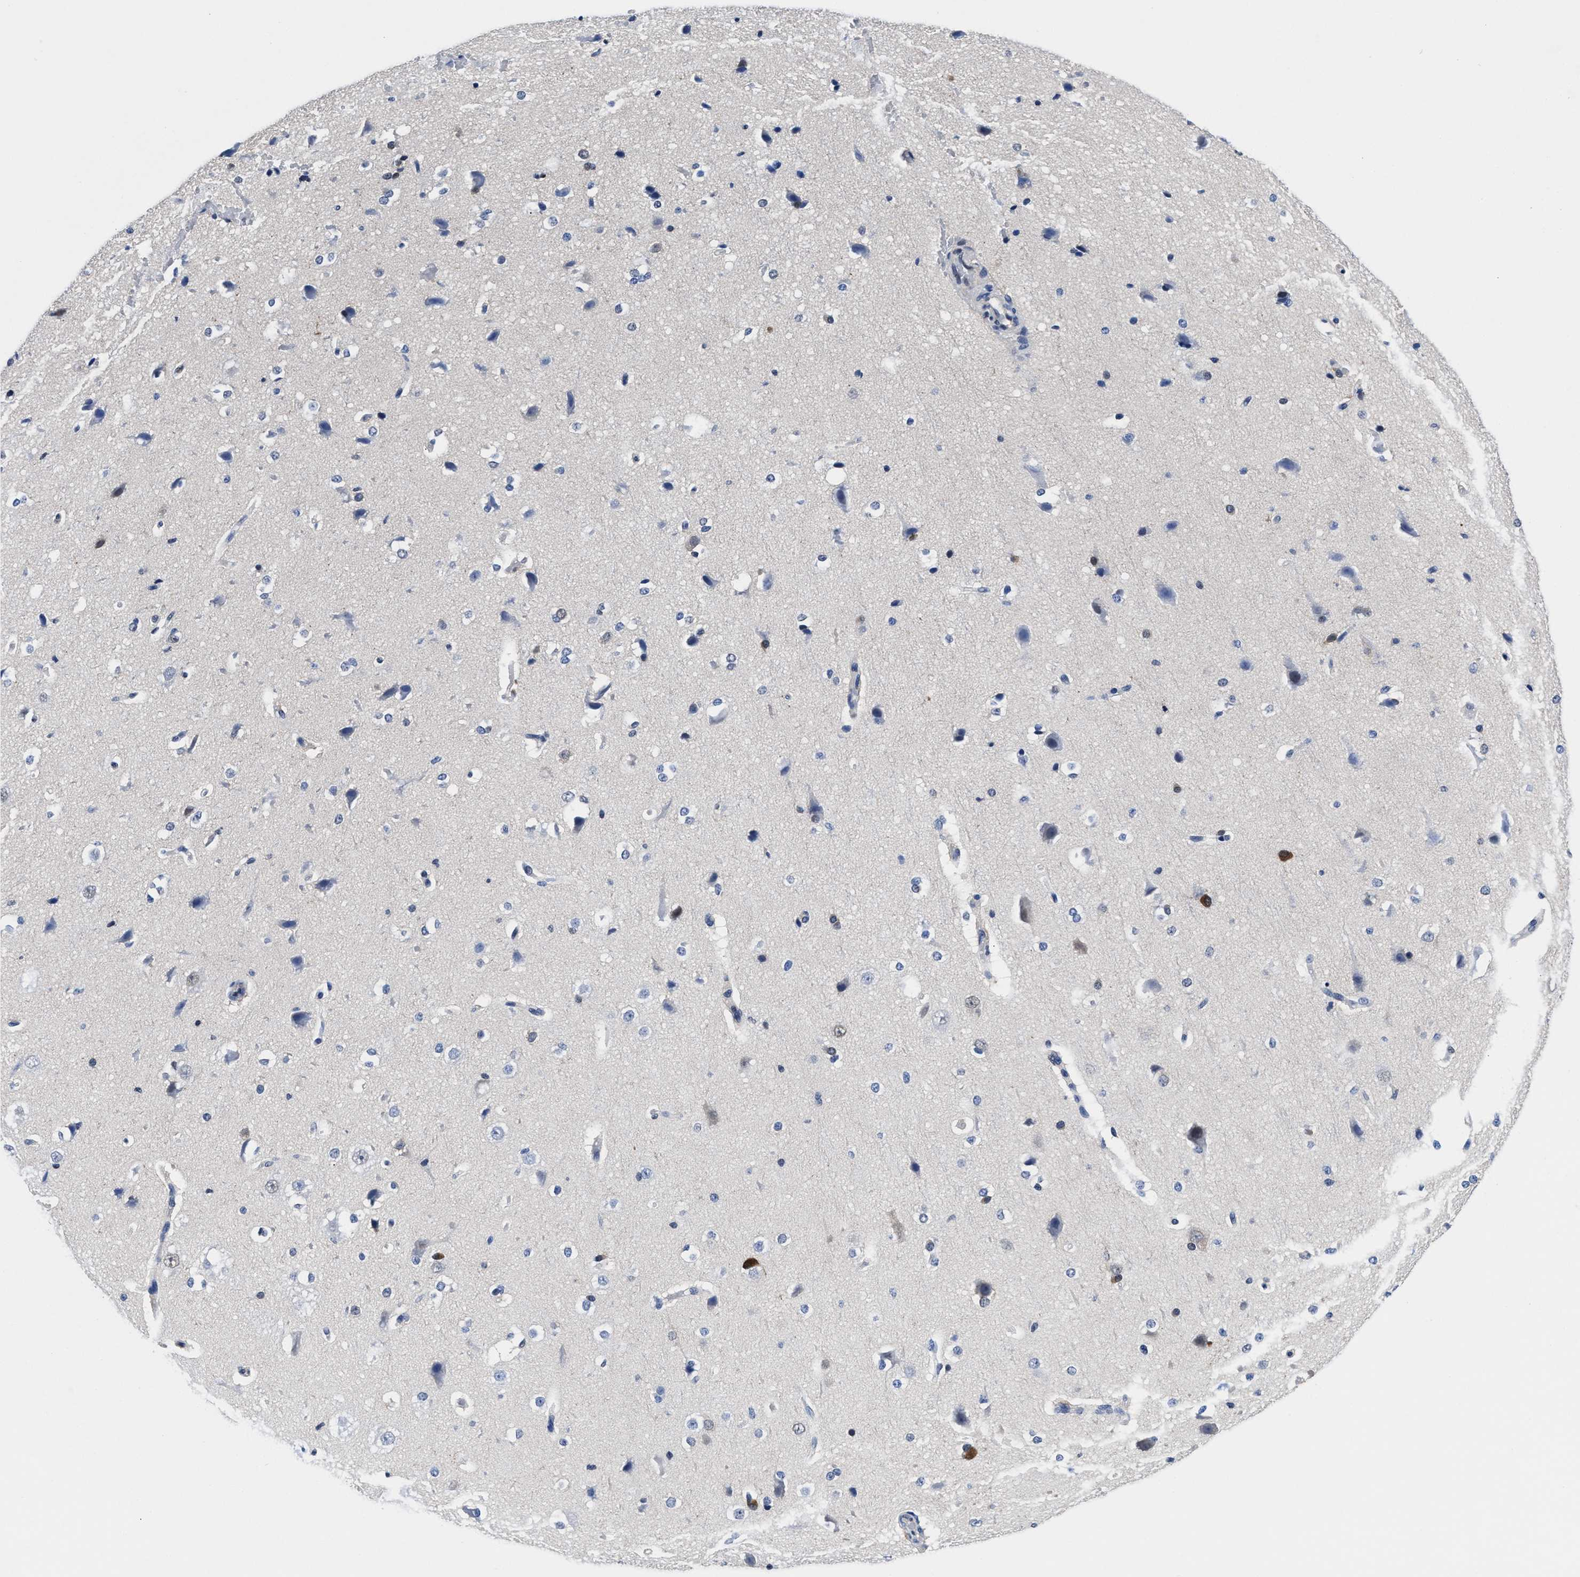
{"staining": {"intensity": "negative", "quantity": "none", "location": "none"}, "tissue": "cerebral cortex", "cell_type": "Endothelial cells", "image_type": "normal", "snomed": [{"axis": "morphology", "description": "Normal tissue, NOS"}, {"axis": "morphology", "description": "Developmental malformation"}, {"axis": "topography", "description": "Cerebral cortex"}], "caption": "An image of cerebral cortex stained for a protein exhibits no brown staining in endothelial cells. Nuclei are stained in blue.", "gene": "ACLY", "patient": {"sex": "female", "age": 30}}